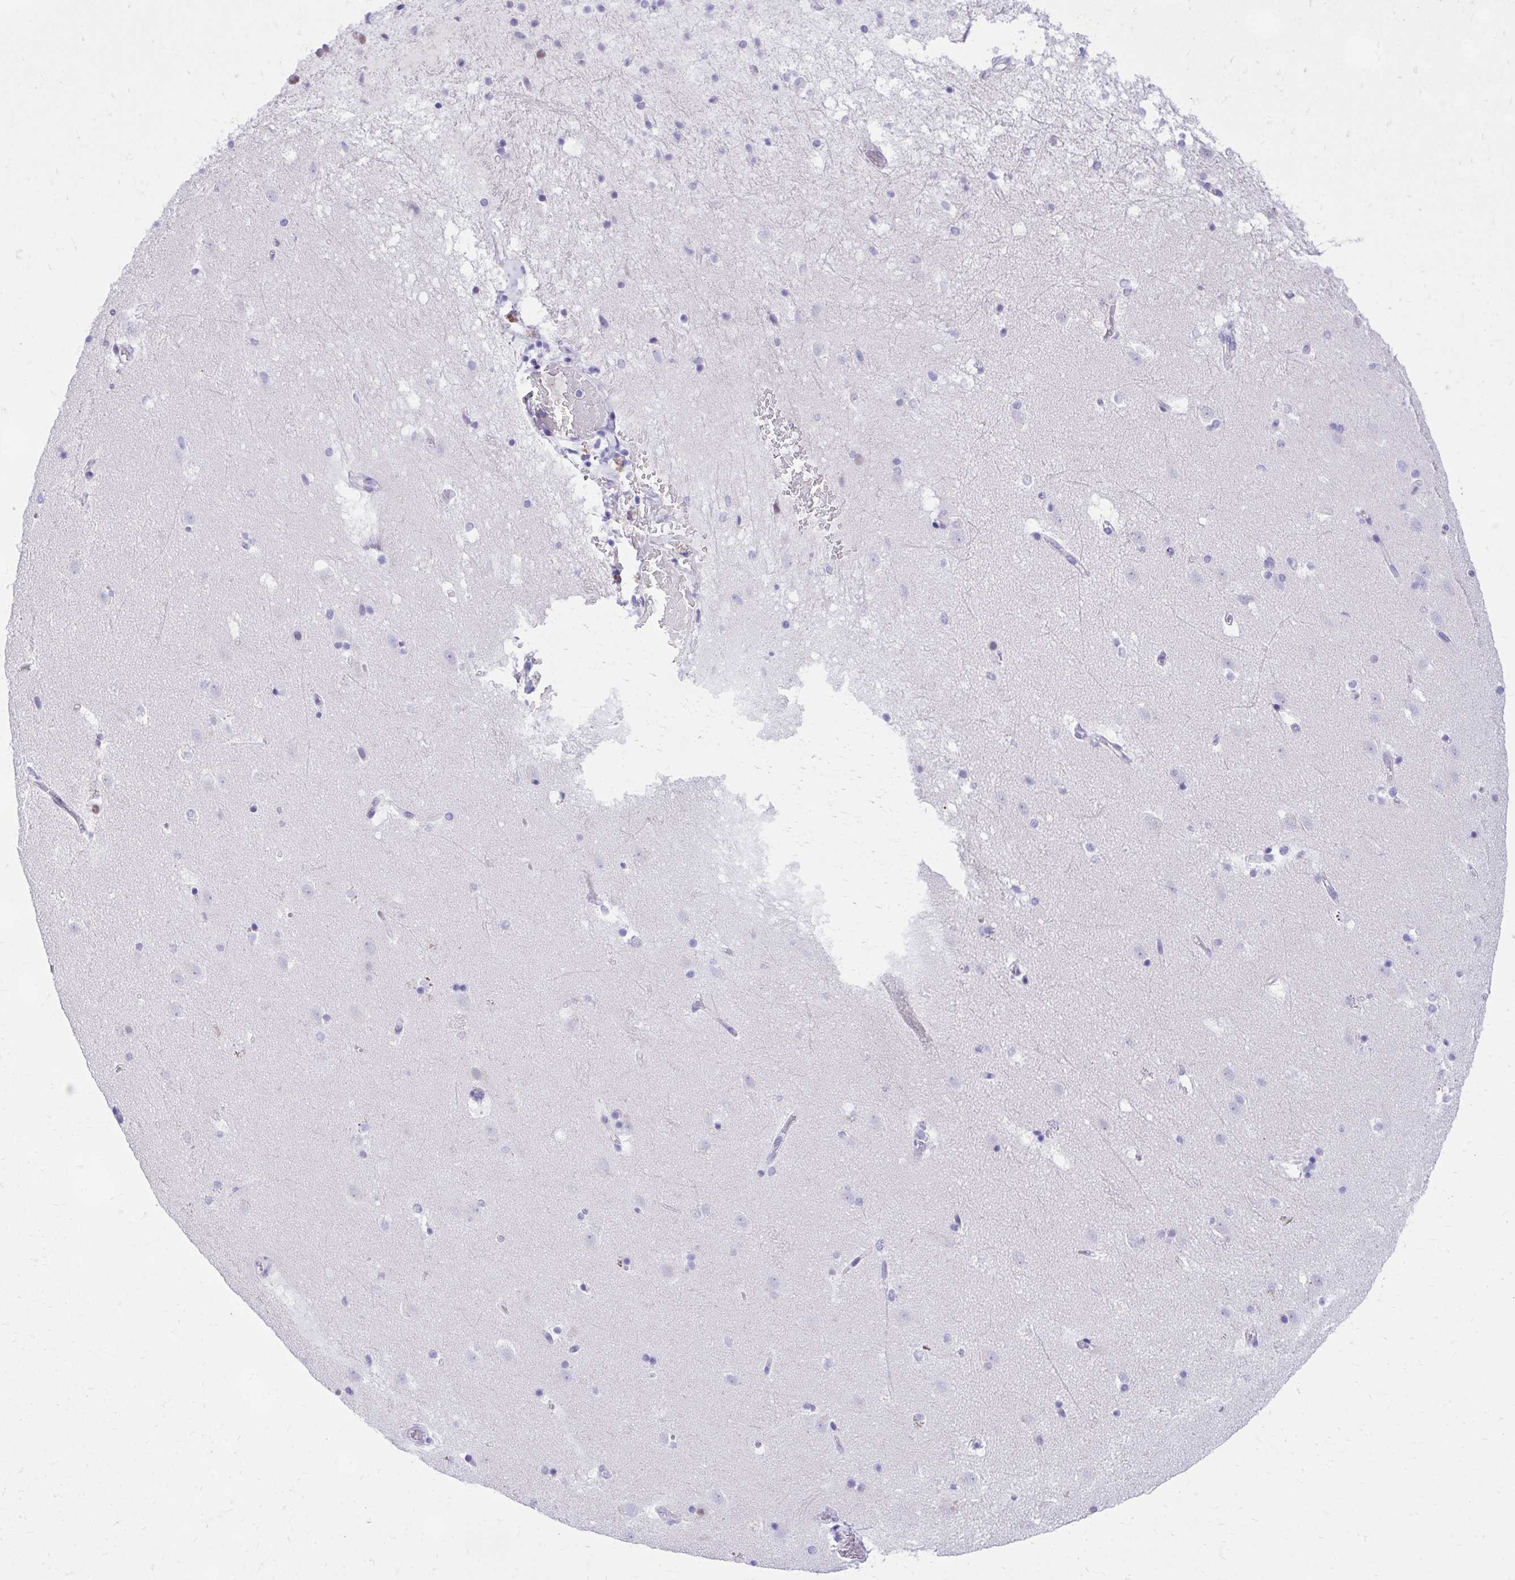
{"staining": {"intensity": "negative", "quantity": "none", "location": "none"}, "tissue": "caudate", "cell_type": "Glial cells", "image_type": "normal", "snomed": [{"axis": "morphology", "description": "Normal tissue, NOS"}, {"axis": "topography", "description": "Lateral ventricle wall"}], "caption": "This is an immunohistochemistry photomicrograph of normal human caudate. There is no positivity in glial cells.", "gene": "KLK1", "patient": {"sex": "male", "age": 37}}